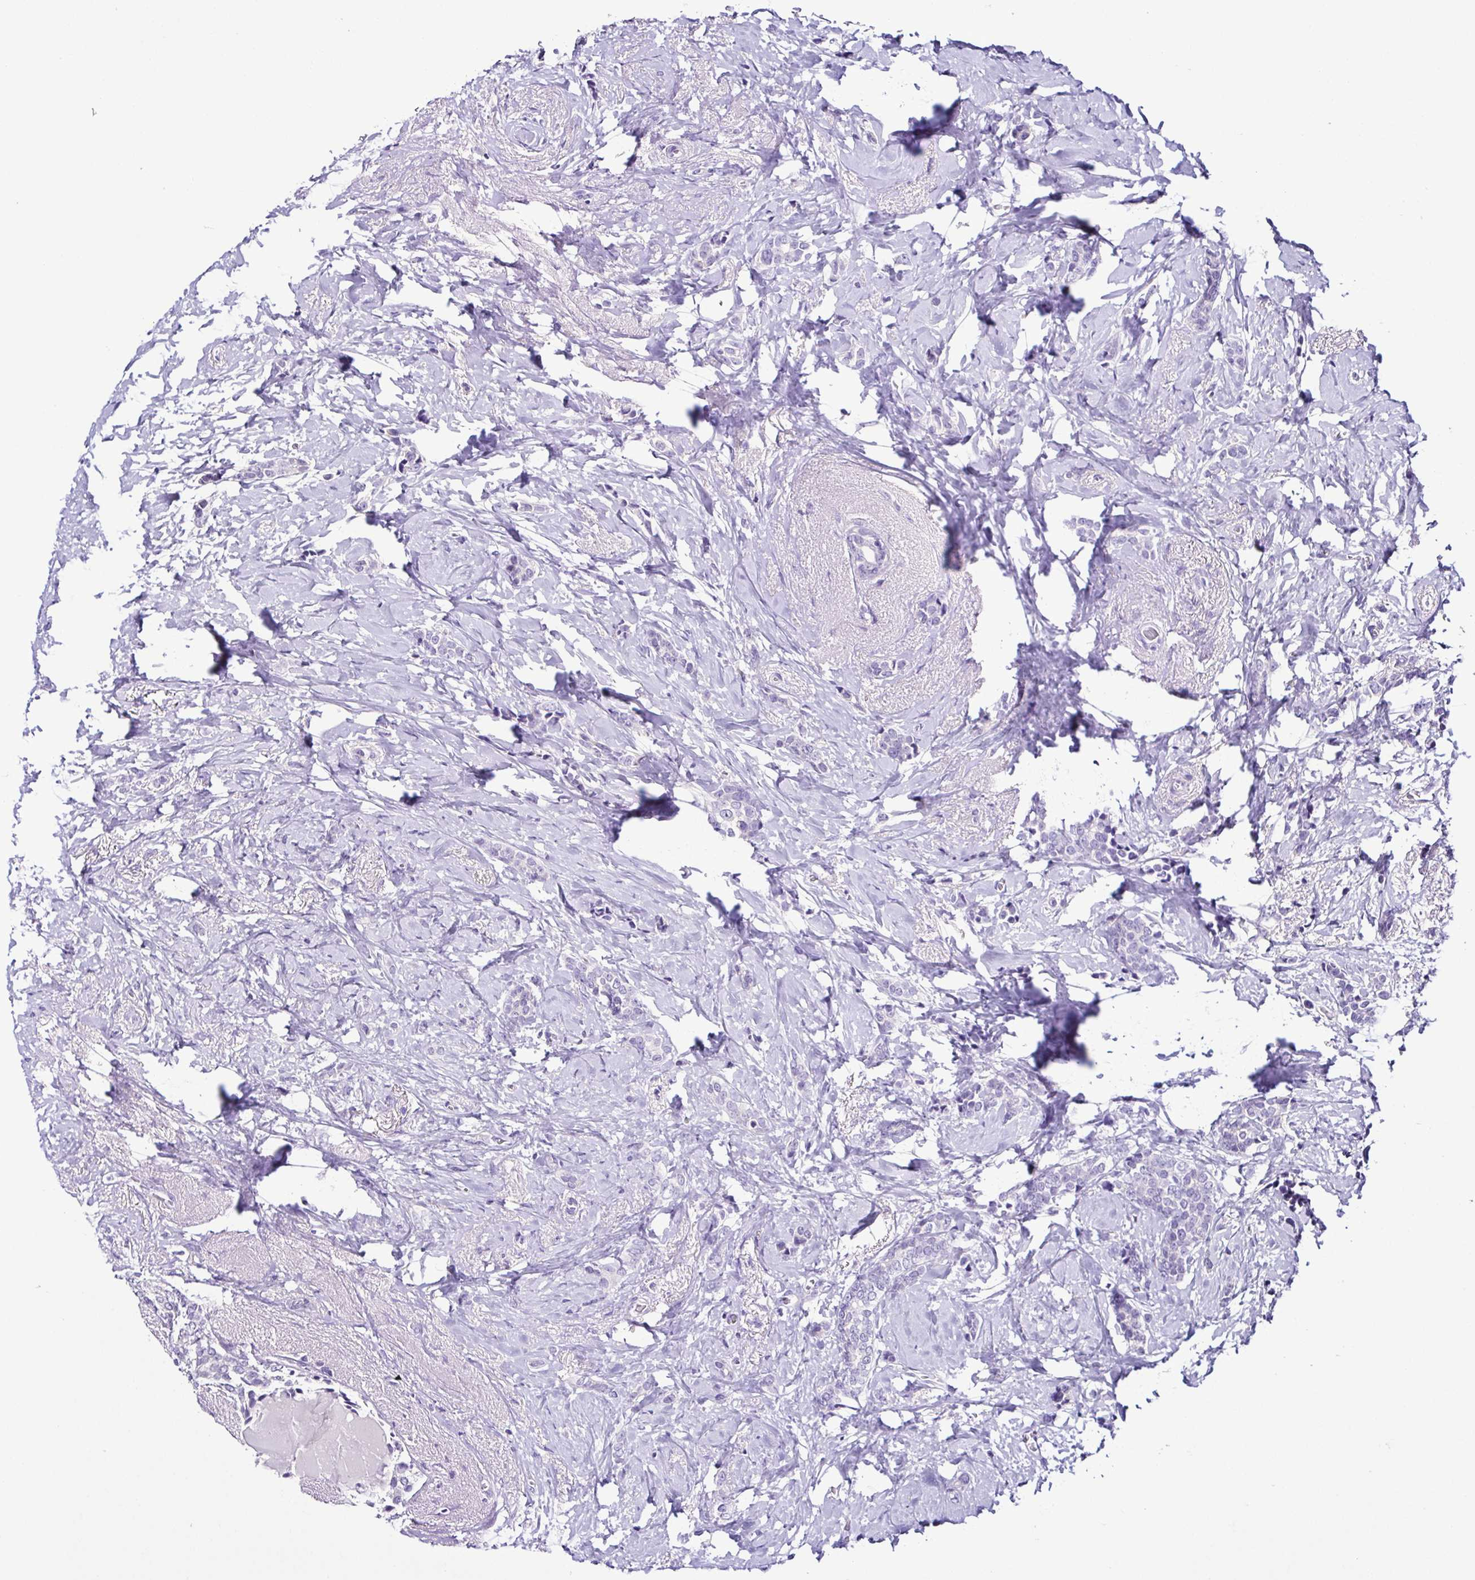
{"staining": {"intensity": "negative", "quantity": "none", "location": "none"}, "tissue": "breast cancer", "cell_type": "Tumor cells", "image_type": "cancer", "snomed": [{"axis": "morphology", "description": "Normal tissue, NOS"}, {"axis": "morphology", "description": "Duct carcinoma"}, {"axis": "topography", "description": "Breast"}], "caption": "Tumor cells are negative for protein expression in human breast cancer. (Stains: DAB IHC with hematoxylin counter stain, Microscopy: brightfield microscopy at high magnification).", "gene": "SRL", "patient": {"sex": "female", "age": 77}}